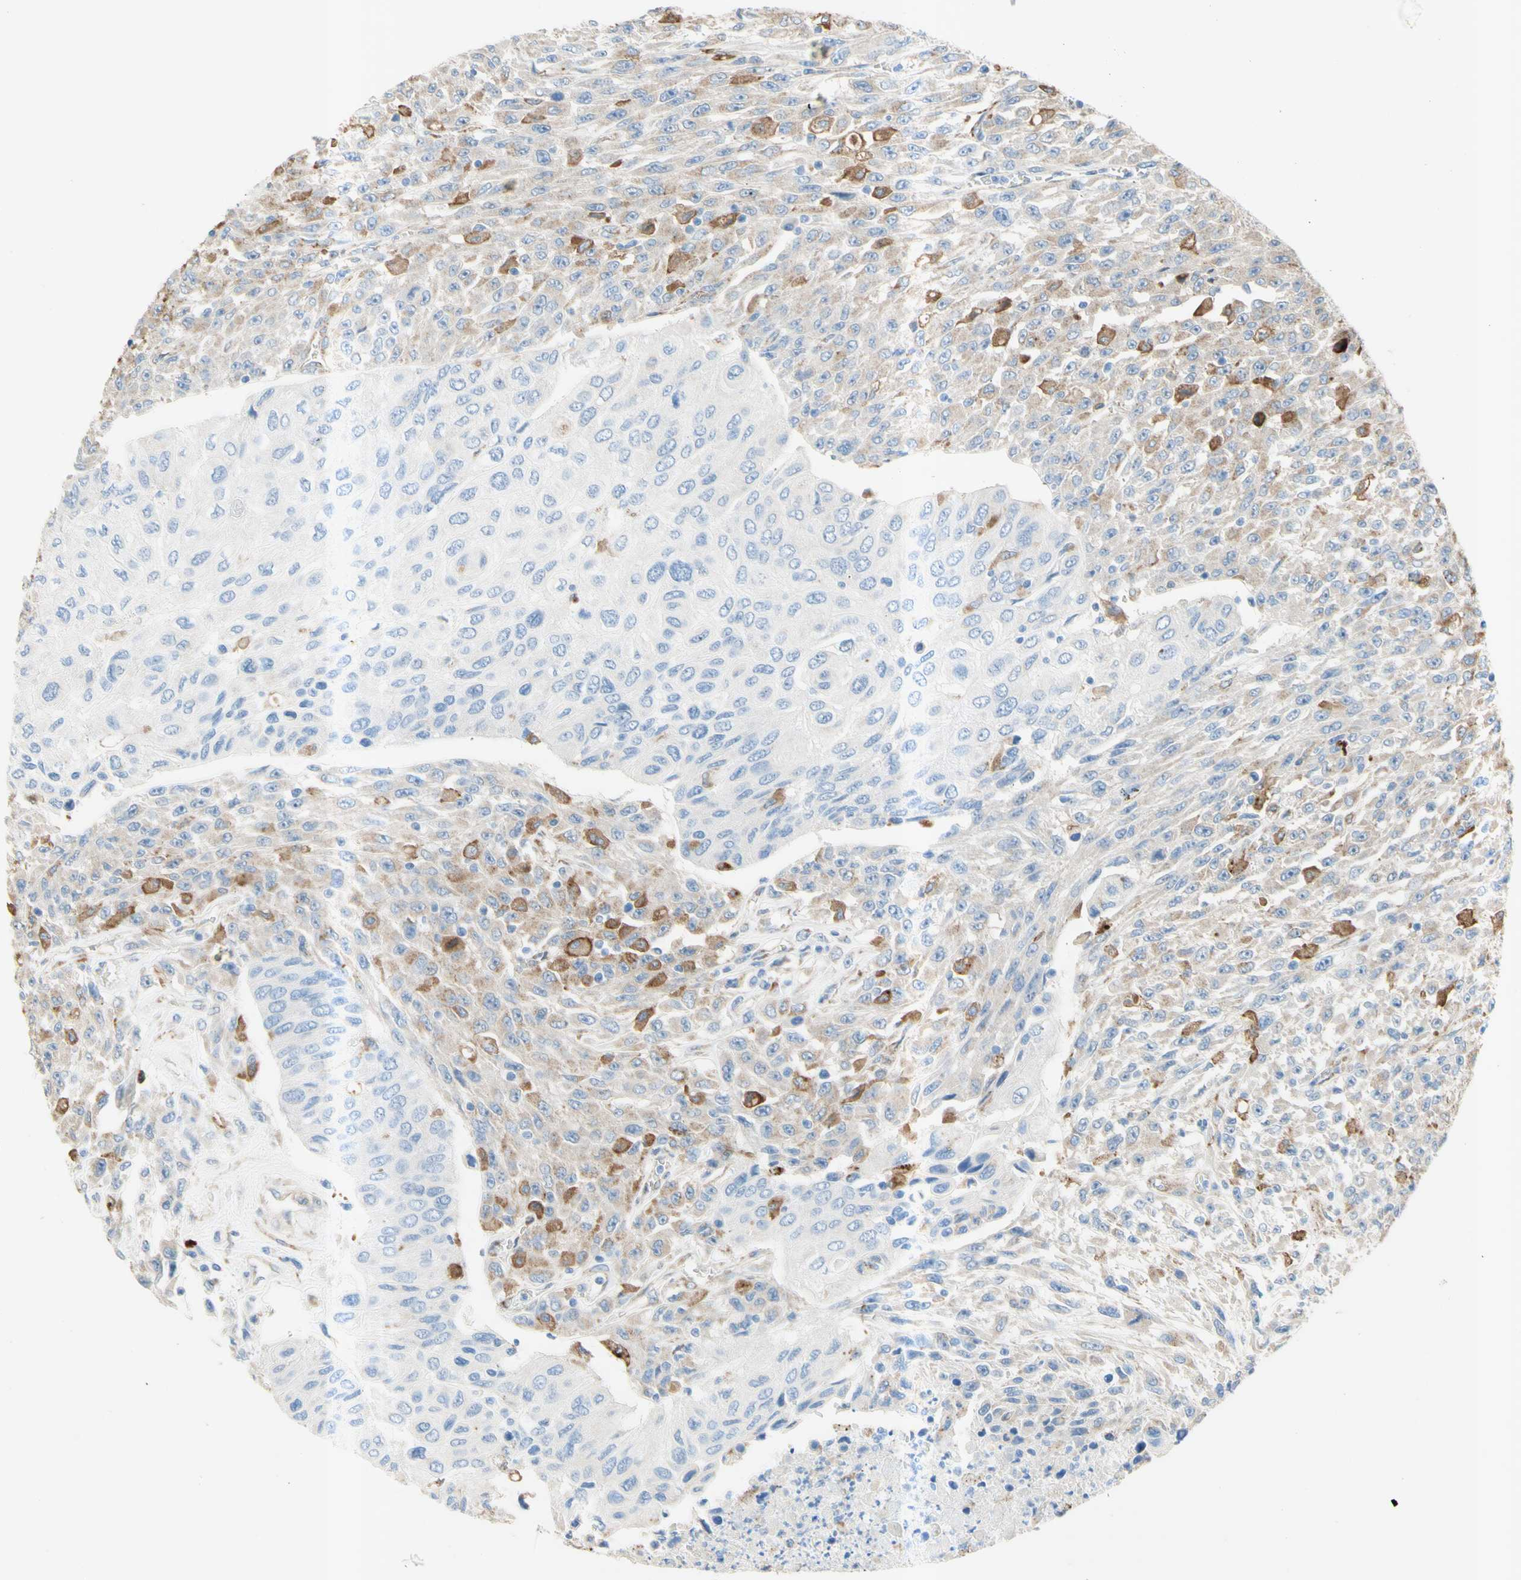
{"staining": {"intensity": "moderate", "quantity": "25%-75%", "location": "cytoplasmic/membranous"}, "tissue": "urothelial cancer", "cell_type": "Tumor cells", "image_type": "cancer", "snomed": [{"axis": "morphology", "description": "Urothelial carcinoma, High grade"}, {"axis": "topography", "description": "Urinary bladder"}], "caption": "Moderate cytoplasmic/membranous positivity for a protein is present in about 25%-75% of tumor cells of urothelial carcinoma (high-grade) using immunohistochemistry (IHC).", "gene": "URB2", "patient": {"sex": "male", "age": 66}}